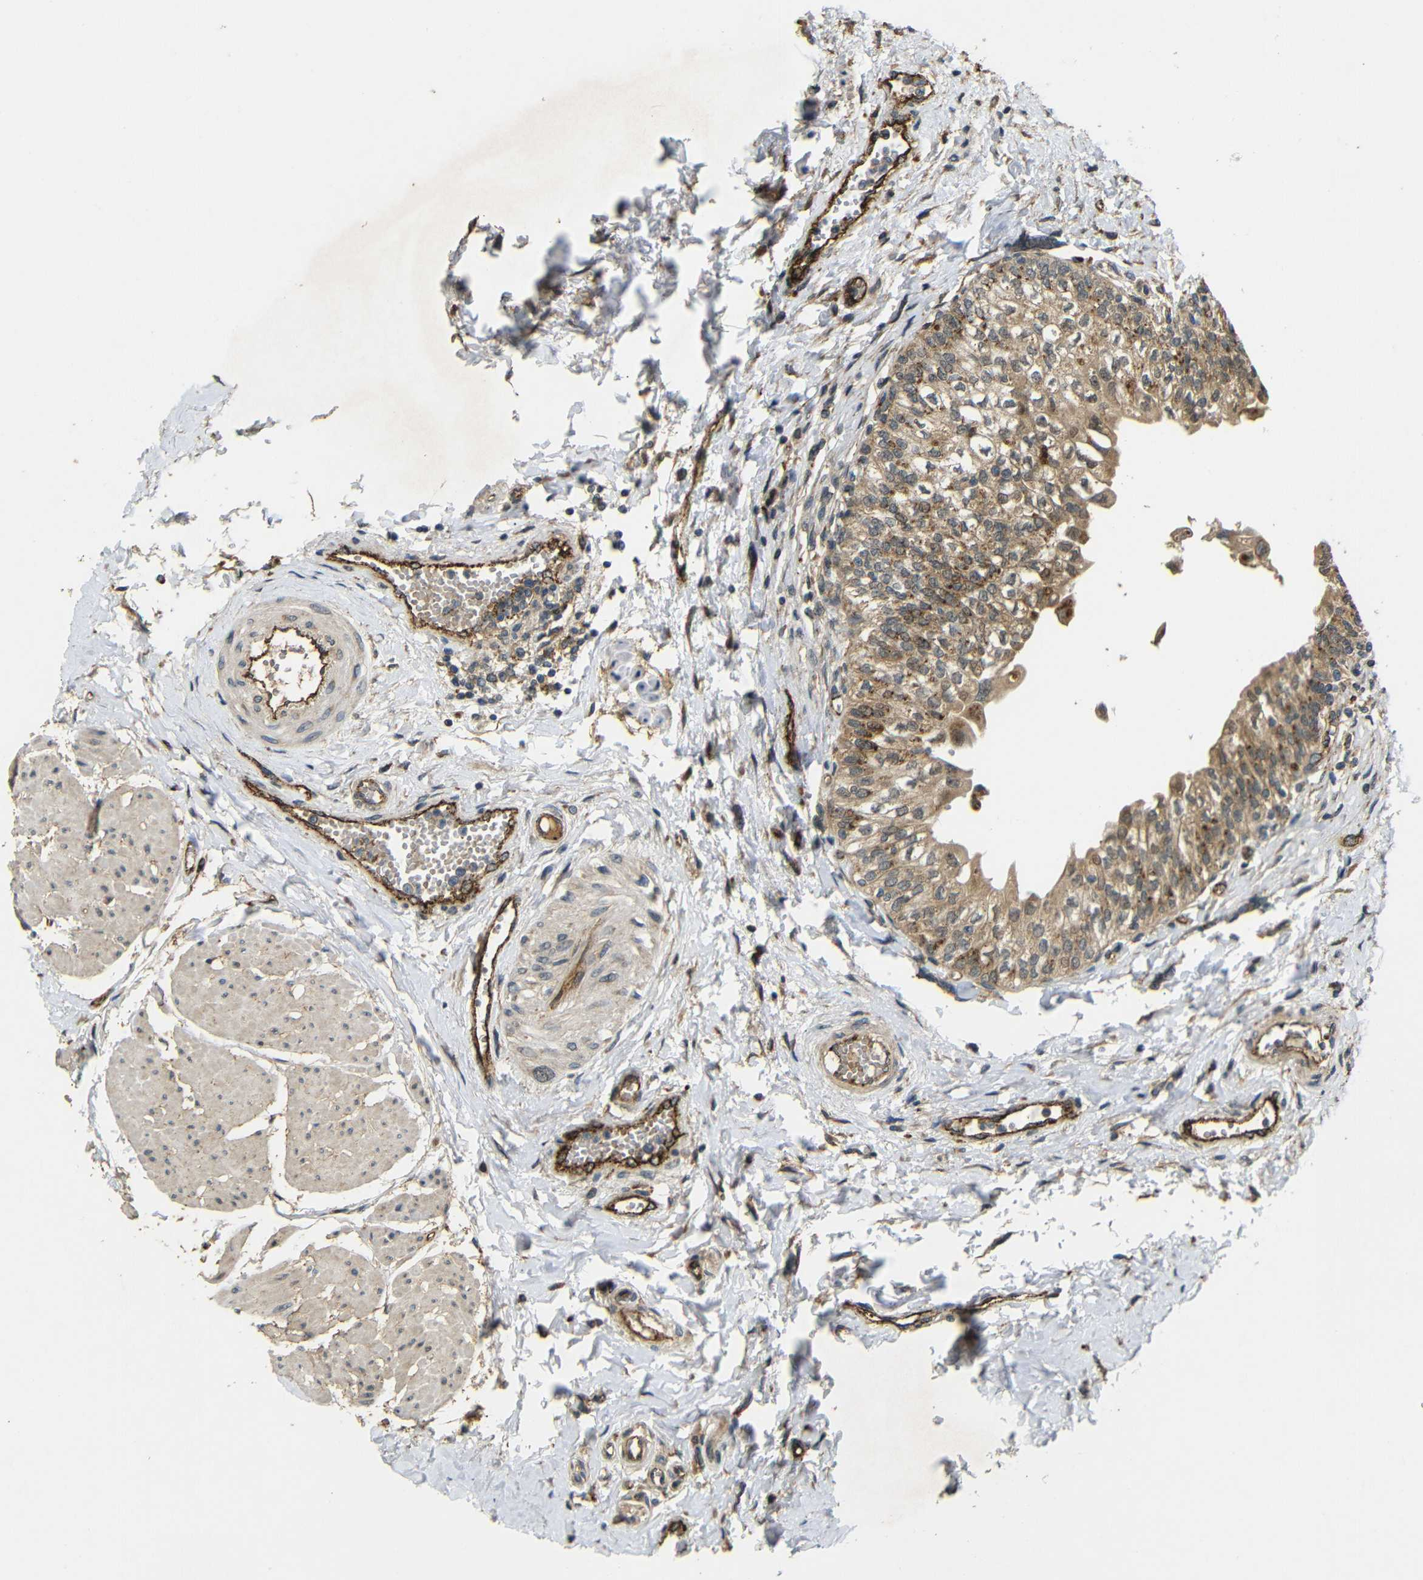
{"staining": {"intensity": "strong", "quantity": ">75%", "location": "cytoplasmic/membranous"}, "tissue": "urinary bladder", "cell_type": "Urothelial cells", "image_type": "normal", "snomed": [{"axis": "morphology", "description": "Normal tissue, NOS"}, {"axis": "topography", "description": "Urinary bladder"}], "caption": "An immunohistochemistry (IHC) micrograph of unremarkable tissue is shown. Protein staining in brown shows strong cytoplasmic/membranous positivity in urinary bladder within urothelial cells. (IHC, brightfield microscopy, high magnification).", "gene": "ATP7A", "patient": {"sex": "male", "age": 55}}